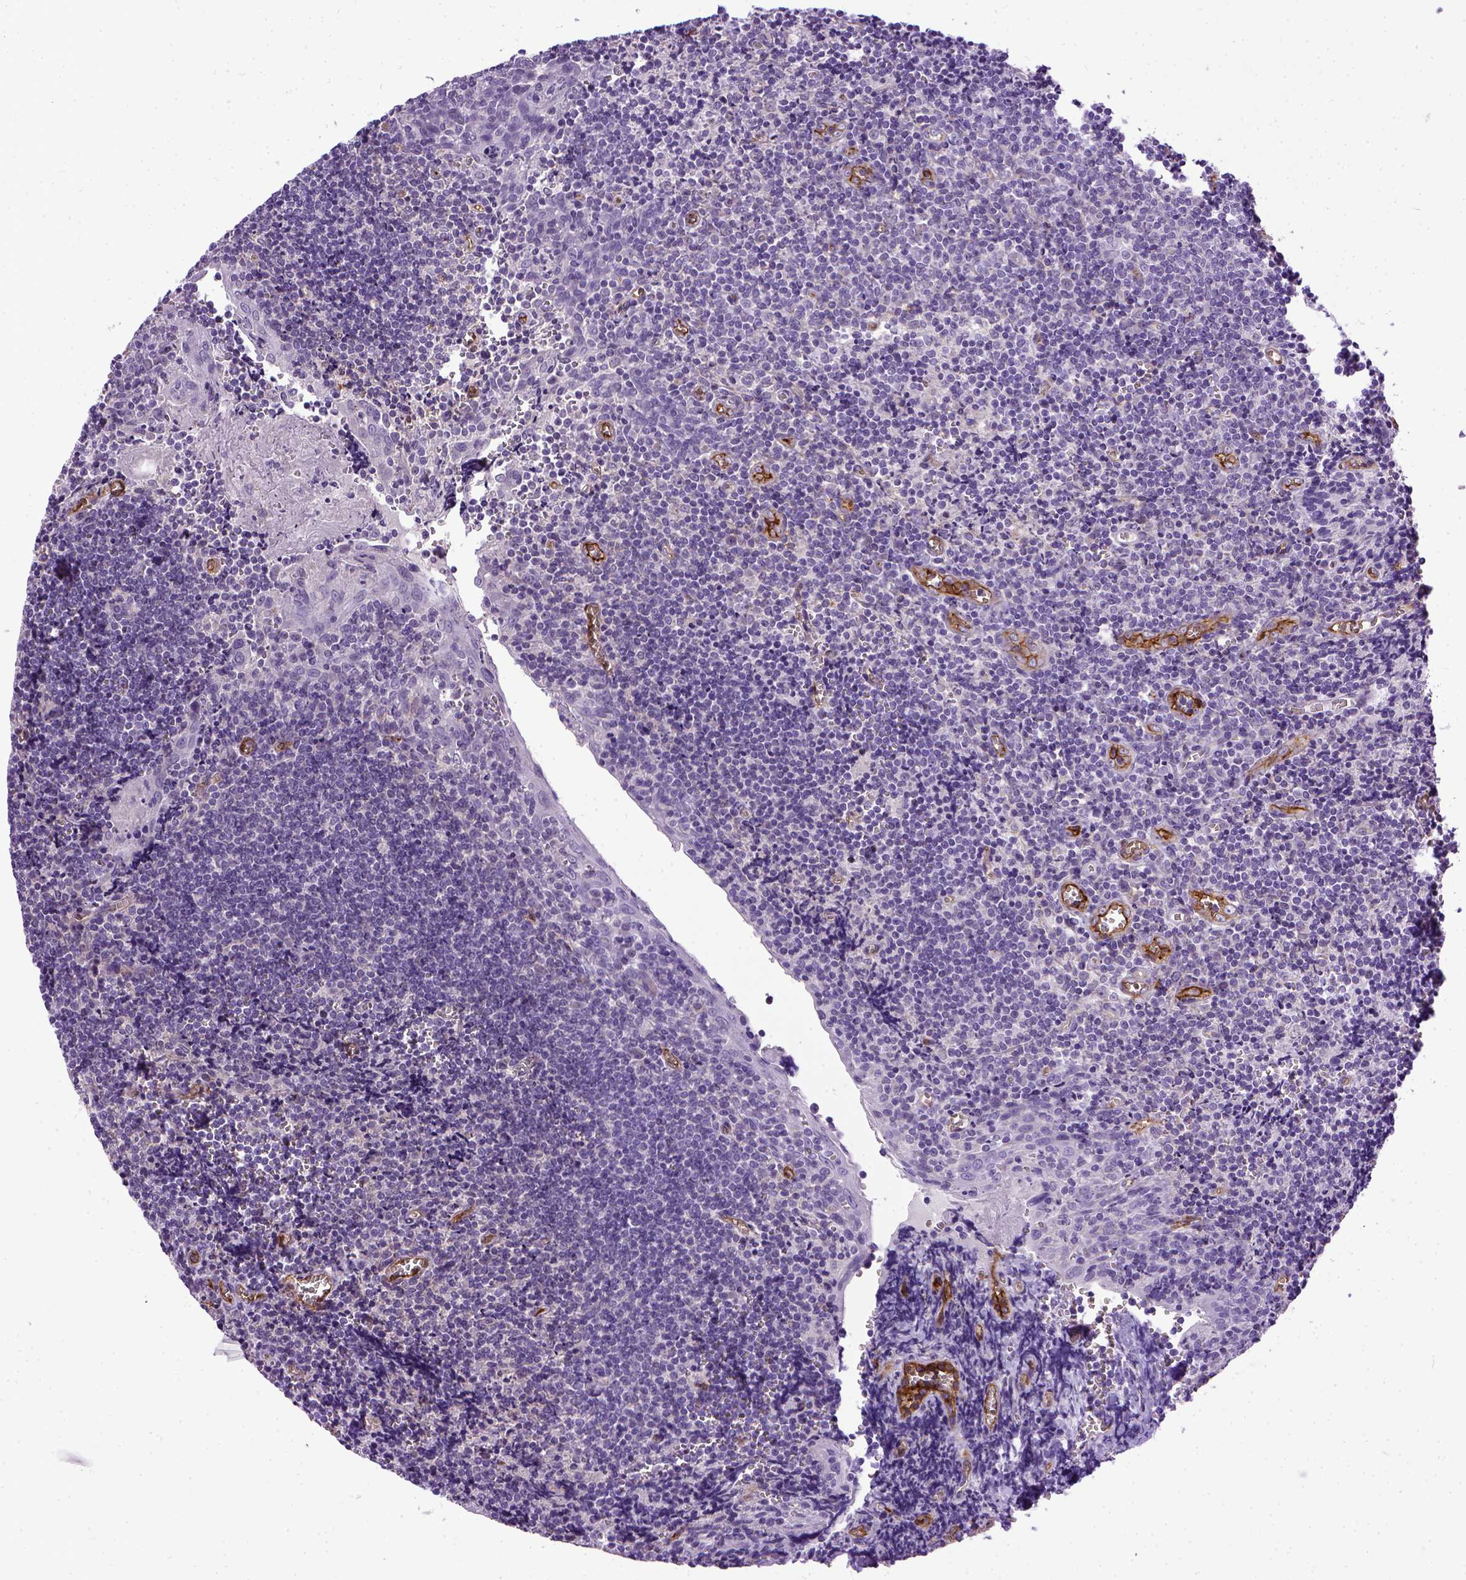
{"staining": {"intensity": "negative", "quantity": "none", "location": "none"}, "tissue": "tonsil", "cell_type": "Germinal center cells", "image_type": "normal", "snomed": [{"axis": "morphology", "description": "Normal tissue, NOS"}, {"axis": "morphology", "description": "Inflammation, NOS"}, {"axis": "topography", "description": "Tonsil"}], "caption": "This image is of unremarkable tonsil stained with IHC to label a protein in brown with the nuclei are counter-stained blue. There is no staining in germinal center cells. (DAB (3,3'-diaminobenzidine) immunohistochemistry (IHC) visualized using brightfield microscopy, high magnification).", "gene": "ENG", "patient": {"sex": "female", "age": 31}}